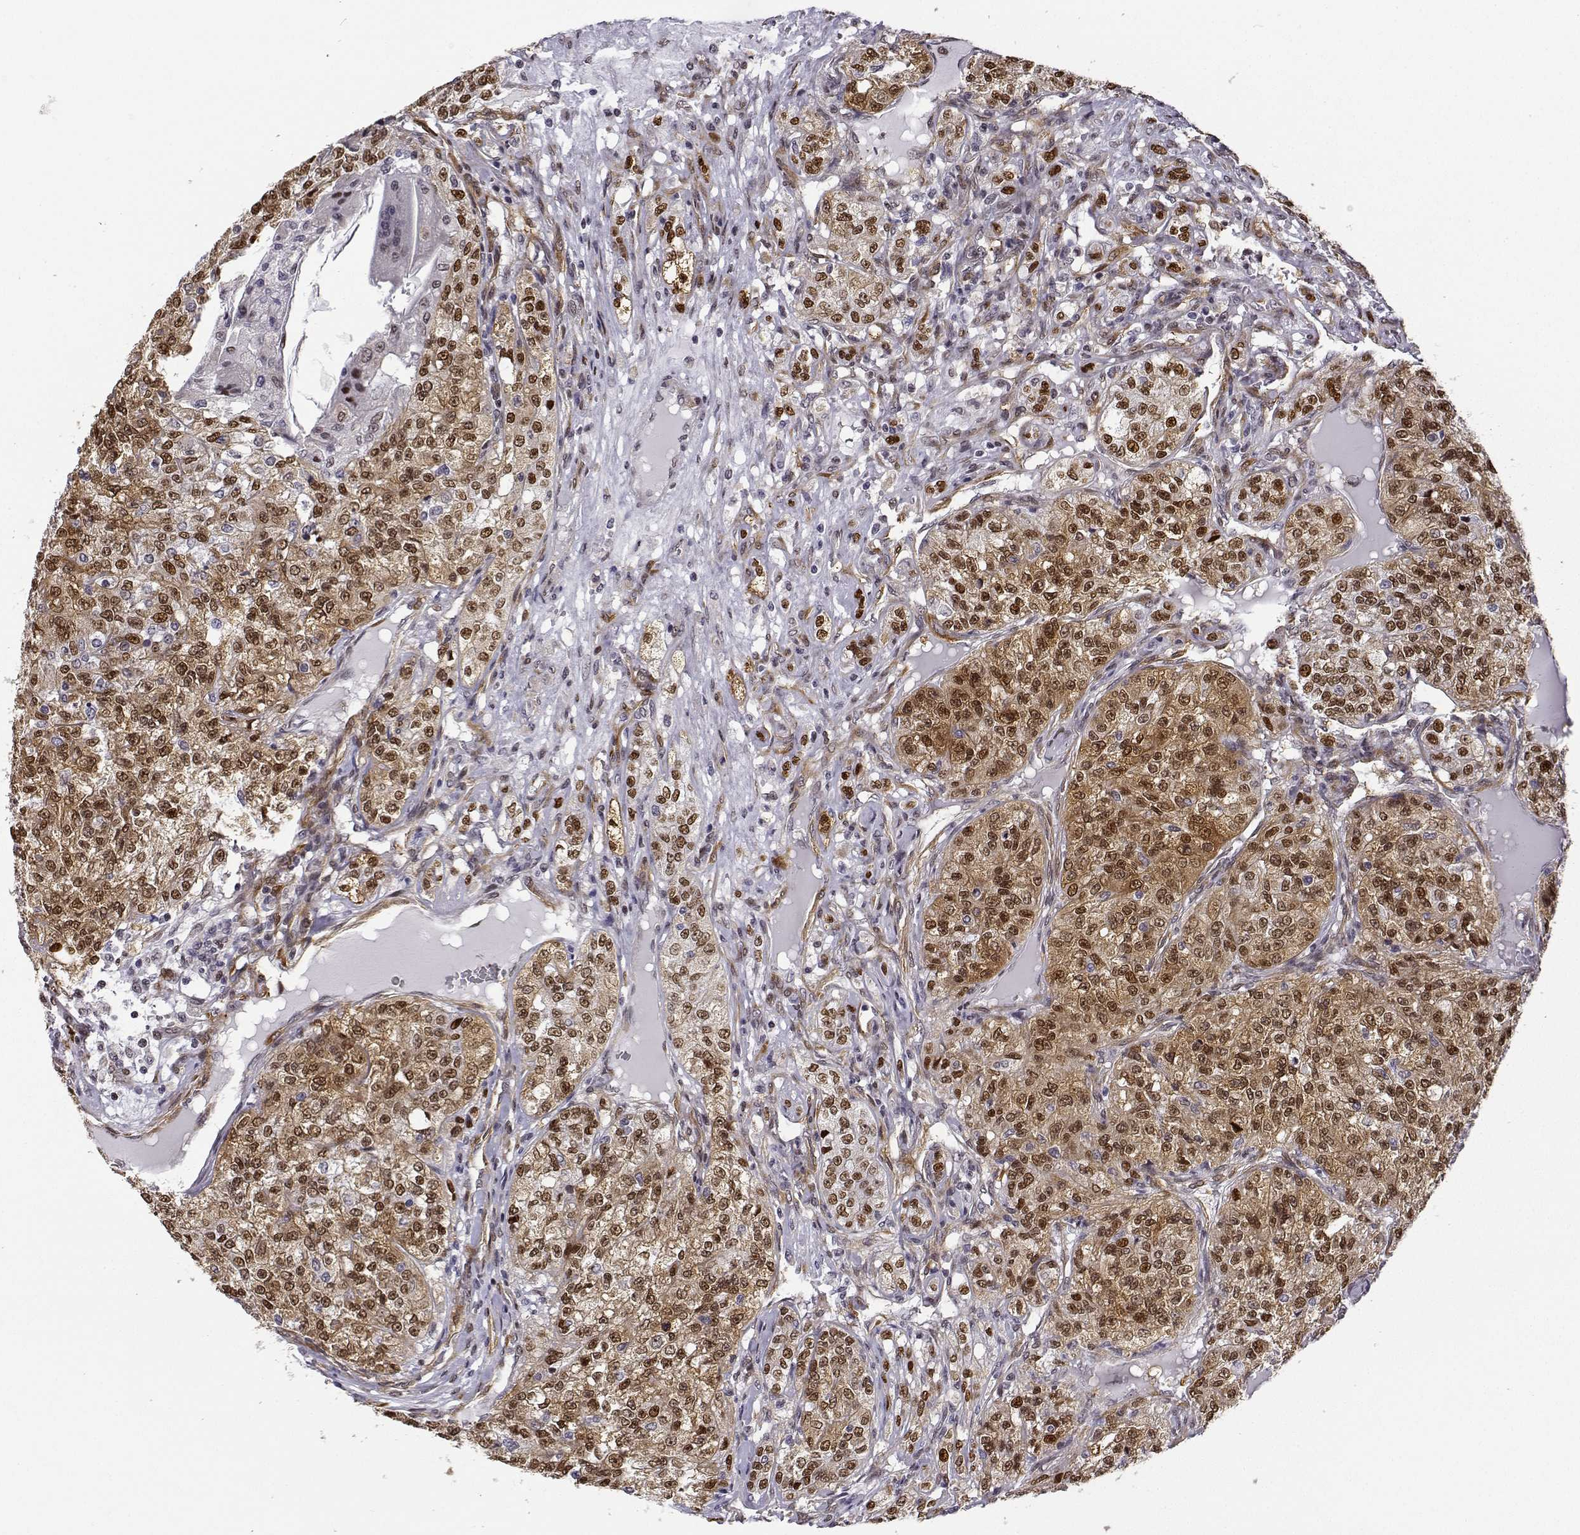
{"staining": {"intensity": "moderate", "quantity": ">75%", "location": "cytoplasmic/membranous,nuclear"}, "tissue": "renal cancer", "cell_type": "Tumor cells", "image_type": "cancer", "snomed": [{"axis": "morphology", "description": "Adenocarcinoma, NOS"}, {"axis": "topography", "description": "Kidney"}], "caption": "The image reveals immunohistochemical staining of adenocarcinoma (renal). There is moderate cytoplasmic/membranous and nuclear positivity is present in approximately >75% of tumor cells.", "gene": "PHGDH", "patient": {"sex": "female", "age": 63}}